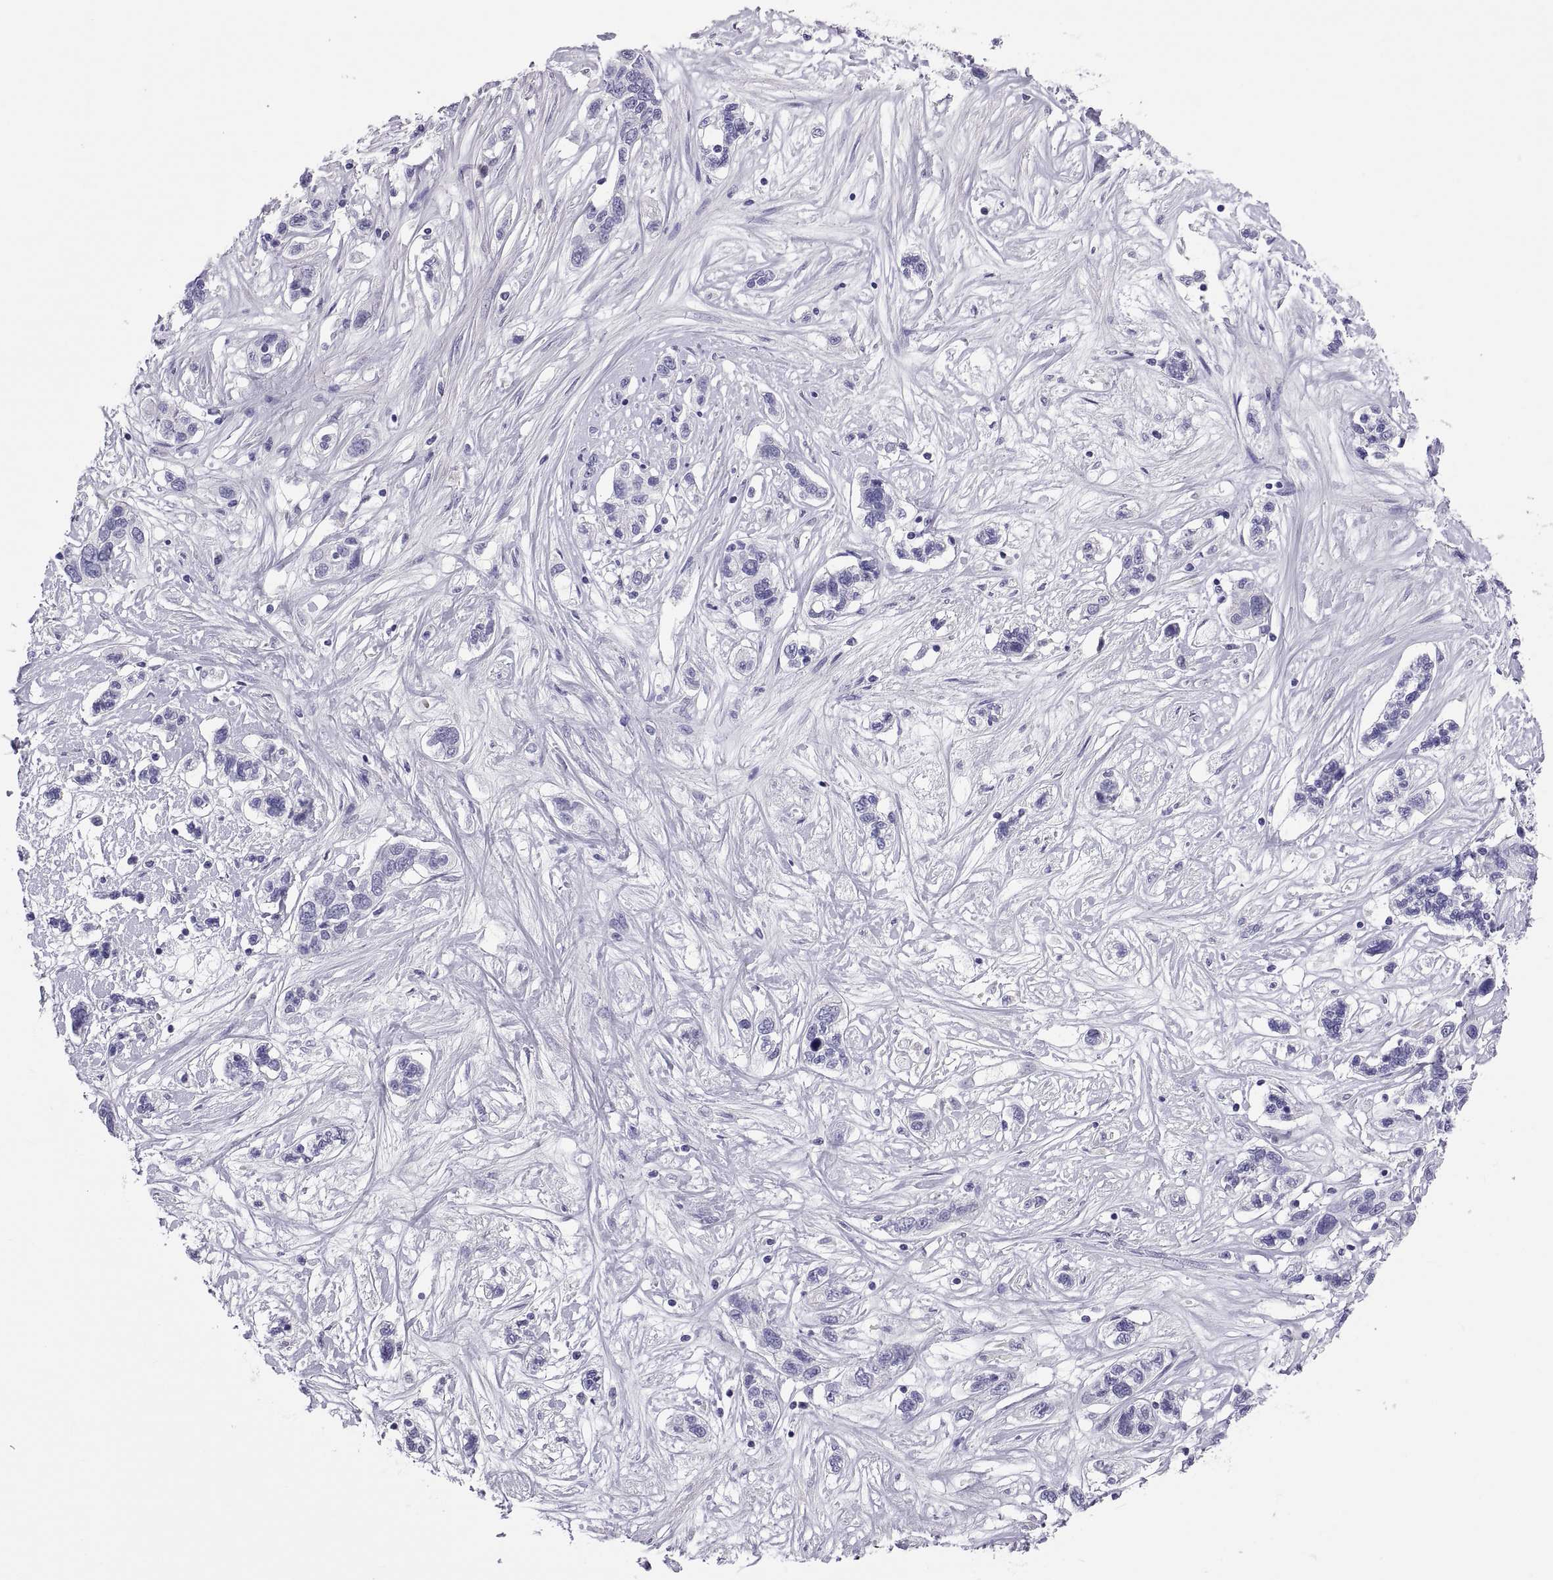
{"staining": {"intensity": "negative", "quantity": "none", "location": "none"}, "tissue": "liver cancer", "cell_type": "Tumor cells", "image_type": "cancer", "snomed": [{"axis": "morphology", "description": "Adenocarcinoma, NOS"}, {"axis": "morphology", "description": "Cholangiocarcinoma"}, {"axis": "topography", "description": "Liver"}], "caption": "An IHC image of liver cancer (adenocarcinoma) is shown. There is no staining in tumor cells of liver cancer (adenocarcinoma).", "gene": "RNASE12", "patient": {"sex": "male", "age": 64}}